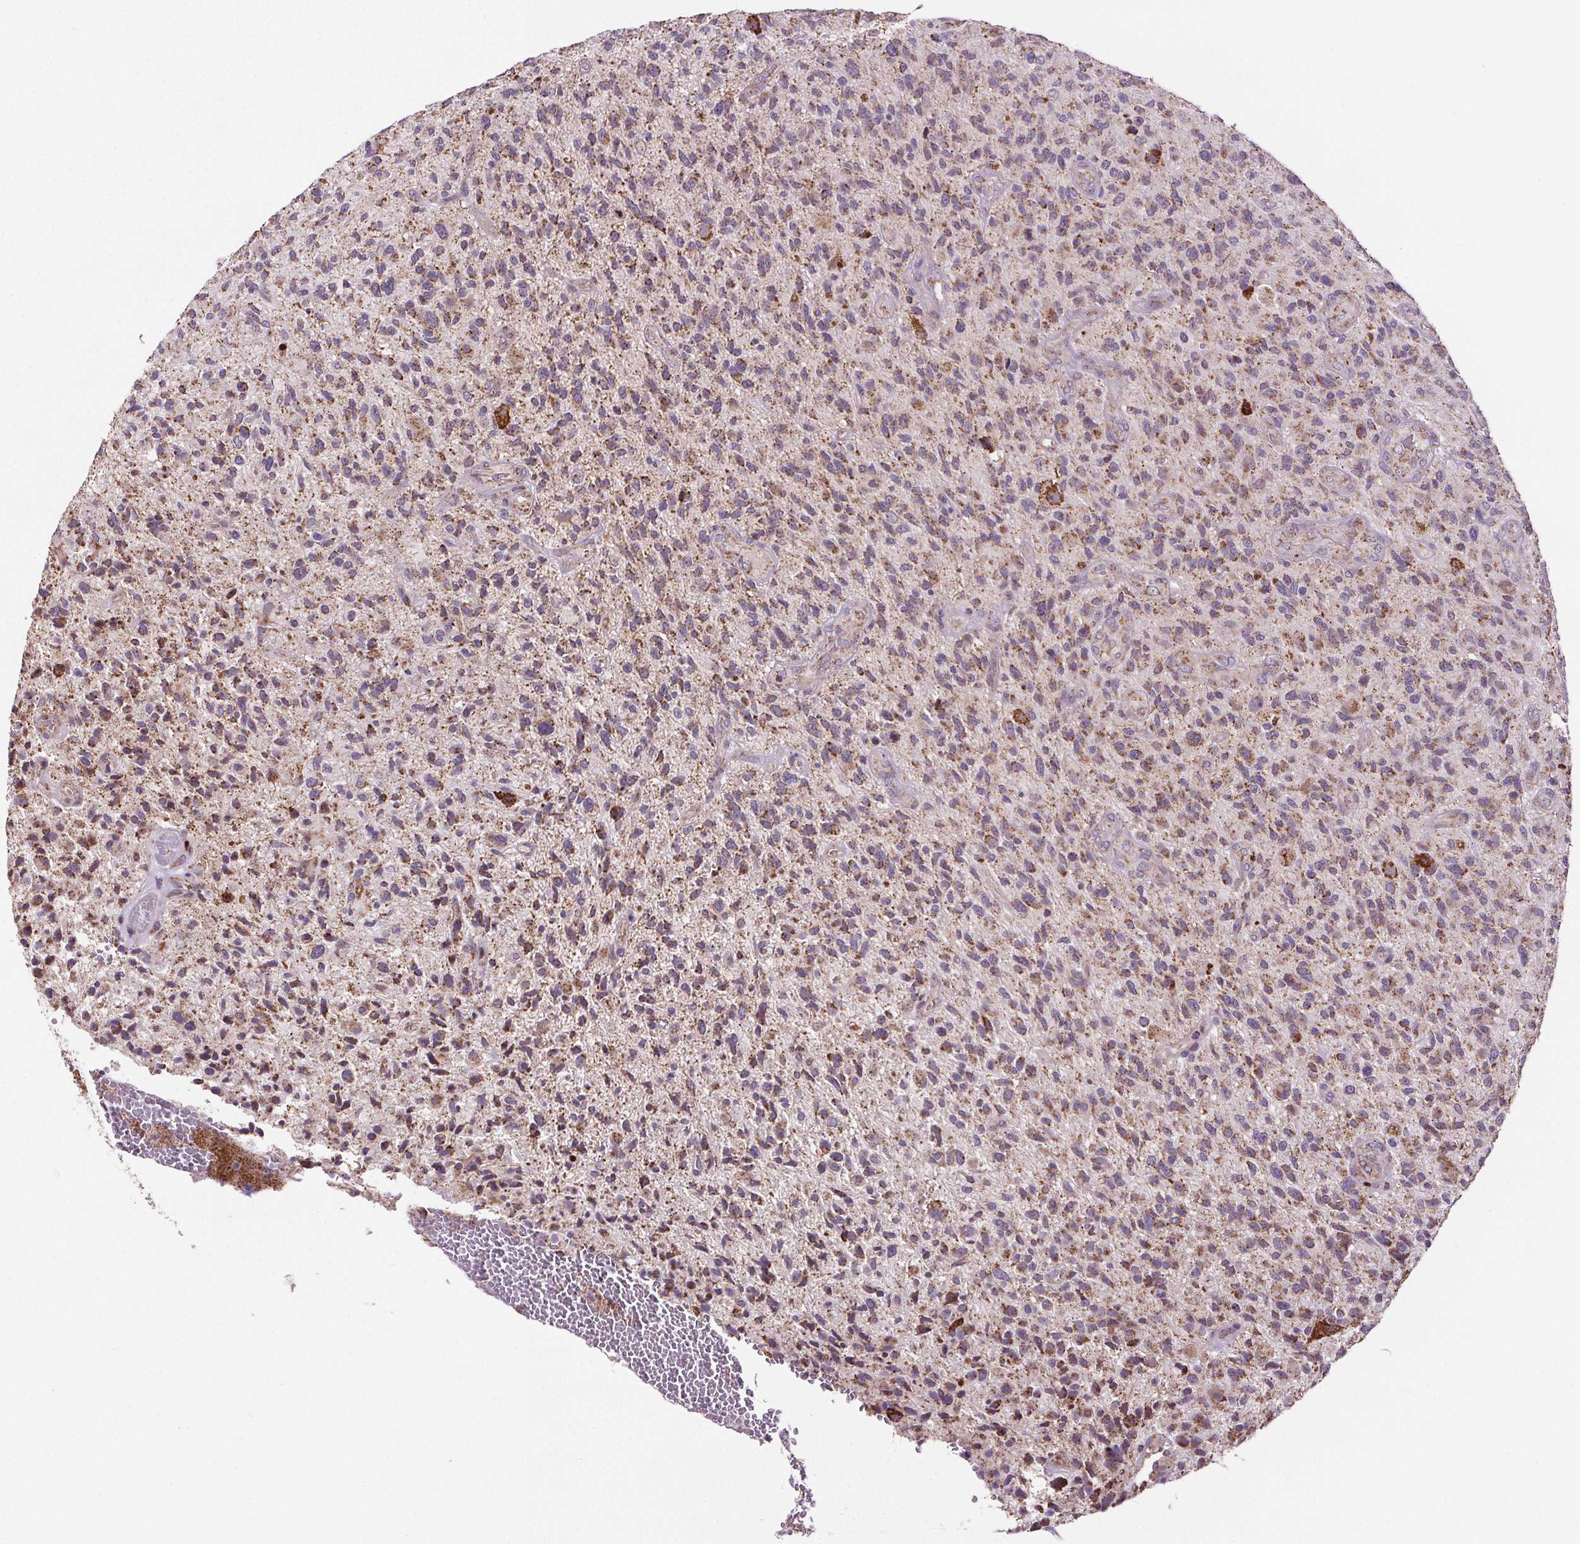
{"staining": {"intensity": "moderate", "quantity": "25%-75%", "location": "cytoplasmic/membranous"}, "tissue": "glioma", "cell_type": "Tumor cells", "image_type": "cancer", "snomed": [{"axis": "morphology", "description": "Glioma, malignant, High grade"}, {"axis": "topography", "description": "Brain"}], "caption": "Protein expression analysis of human malignant glioma (high-grade) reveals moderate cytoplasmic/membranous expression in approximately 25%-75% of tumor cells. The protein of interest is stained brown, and the nuclei are stained in blue (DAB (3,3'-diaminobenzidine) IHC with brightfield microscopy, high magnification).", "gene": "SUCLA2", "patient": {"sex": "male", "age": 47}}